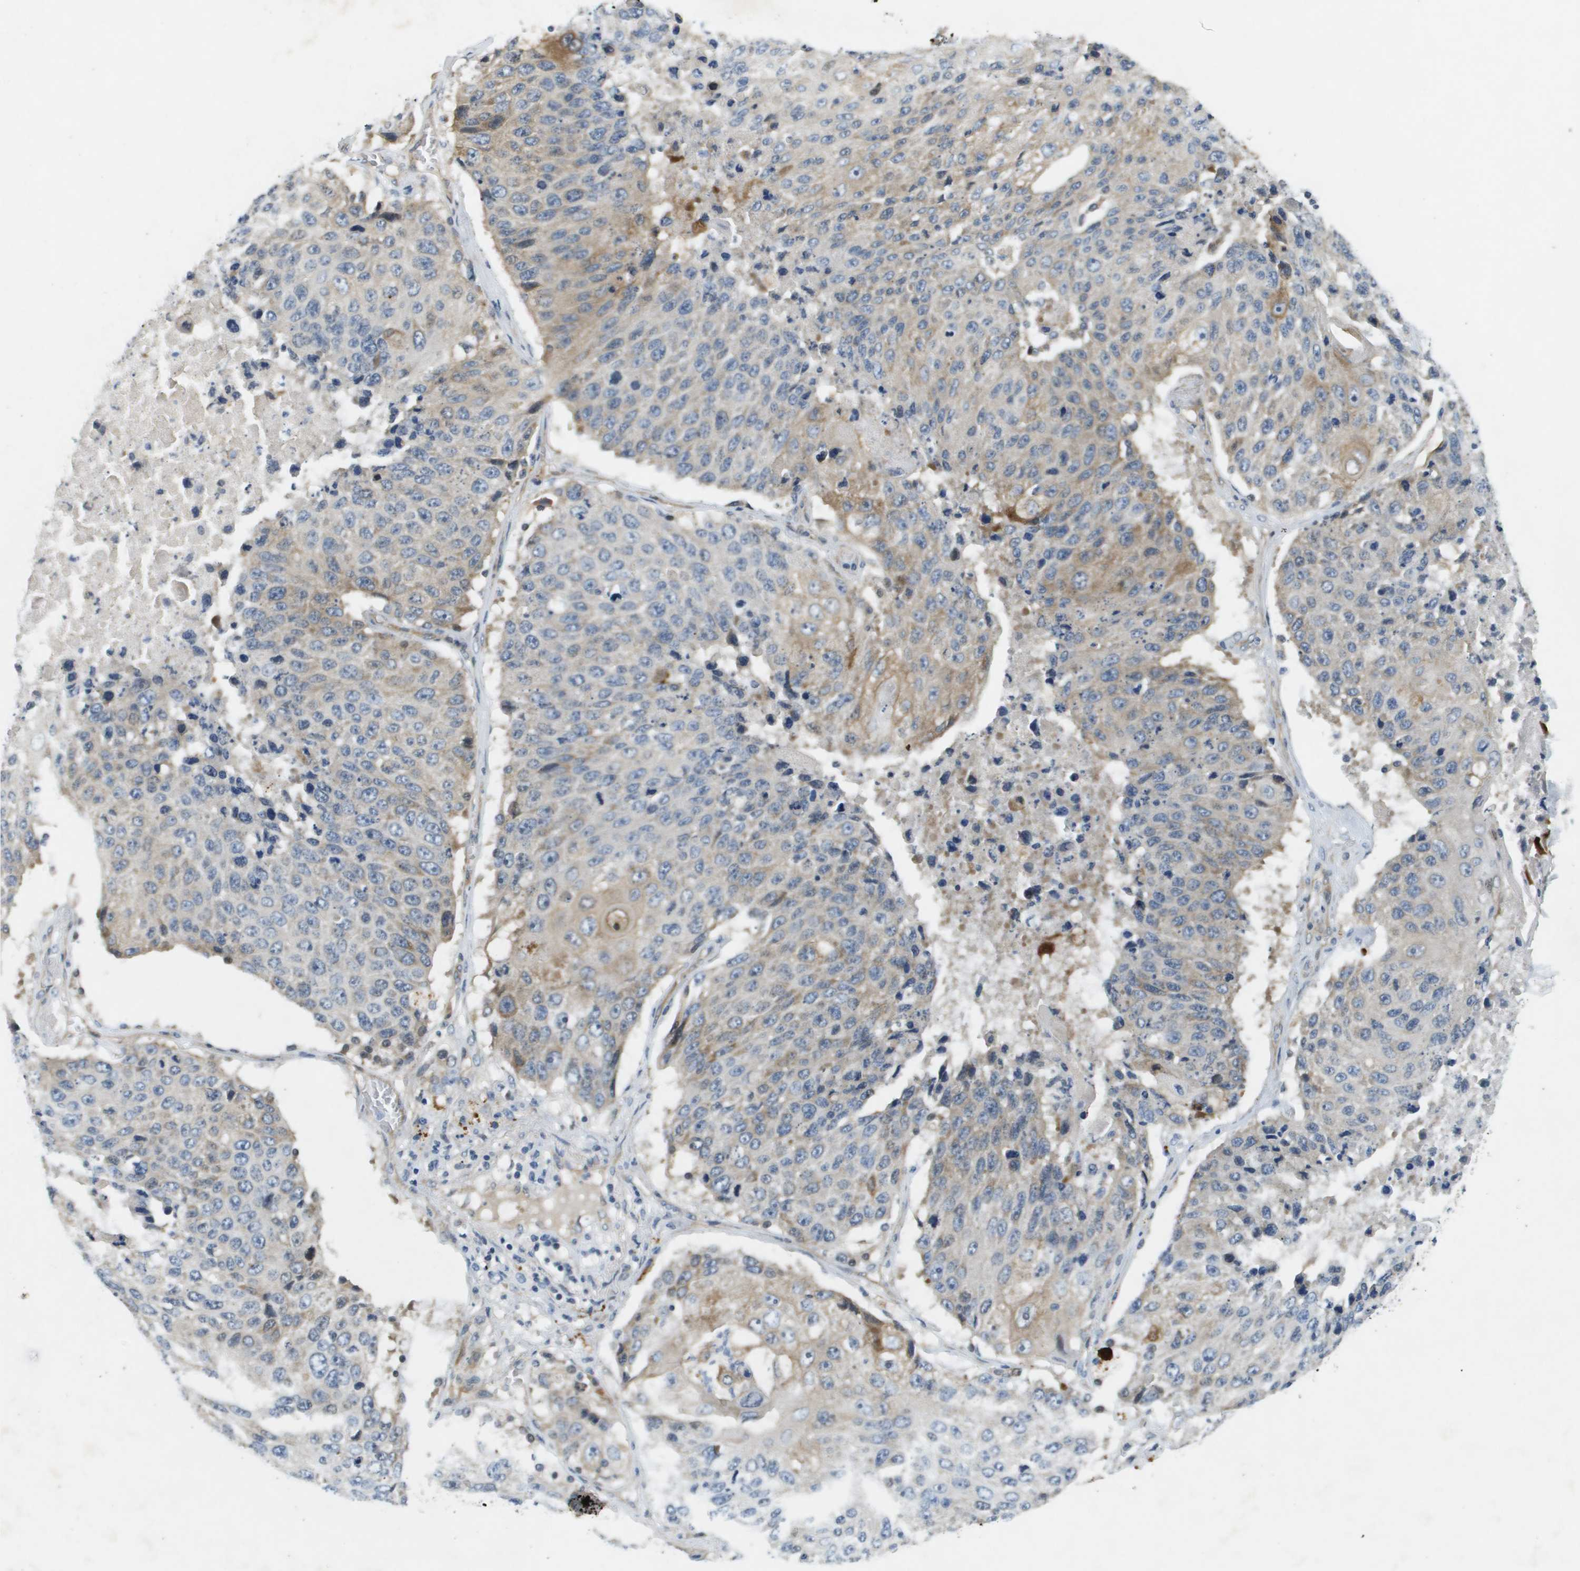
{"staining": {"intensity": "moderate", "quantity": "25%-75%", "location": "cytoplasmic/membranous"}, "tissue": "lung cancer", "cell_type": "Tumor cells", "image_type": "cancer", "snomed": [{"axis": "morphology", "description": "Squamous cell carcinoma, NOS"}, {"axis": "topography", "description": "Lung"}], "caption": "Moderate cytoplasmic/membranous protein expression is appreciated in about 25%-75% of tumor cells in lung squamous cell carcinoma.", "gene": "PGAP3", "patient": {"sex": "male", "age": 61}}